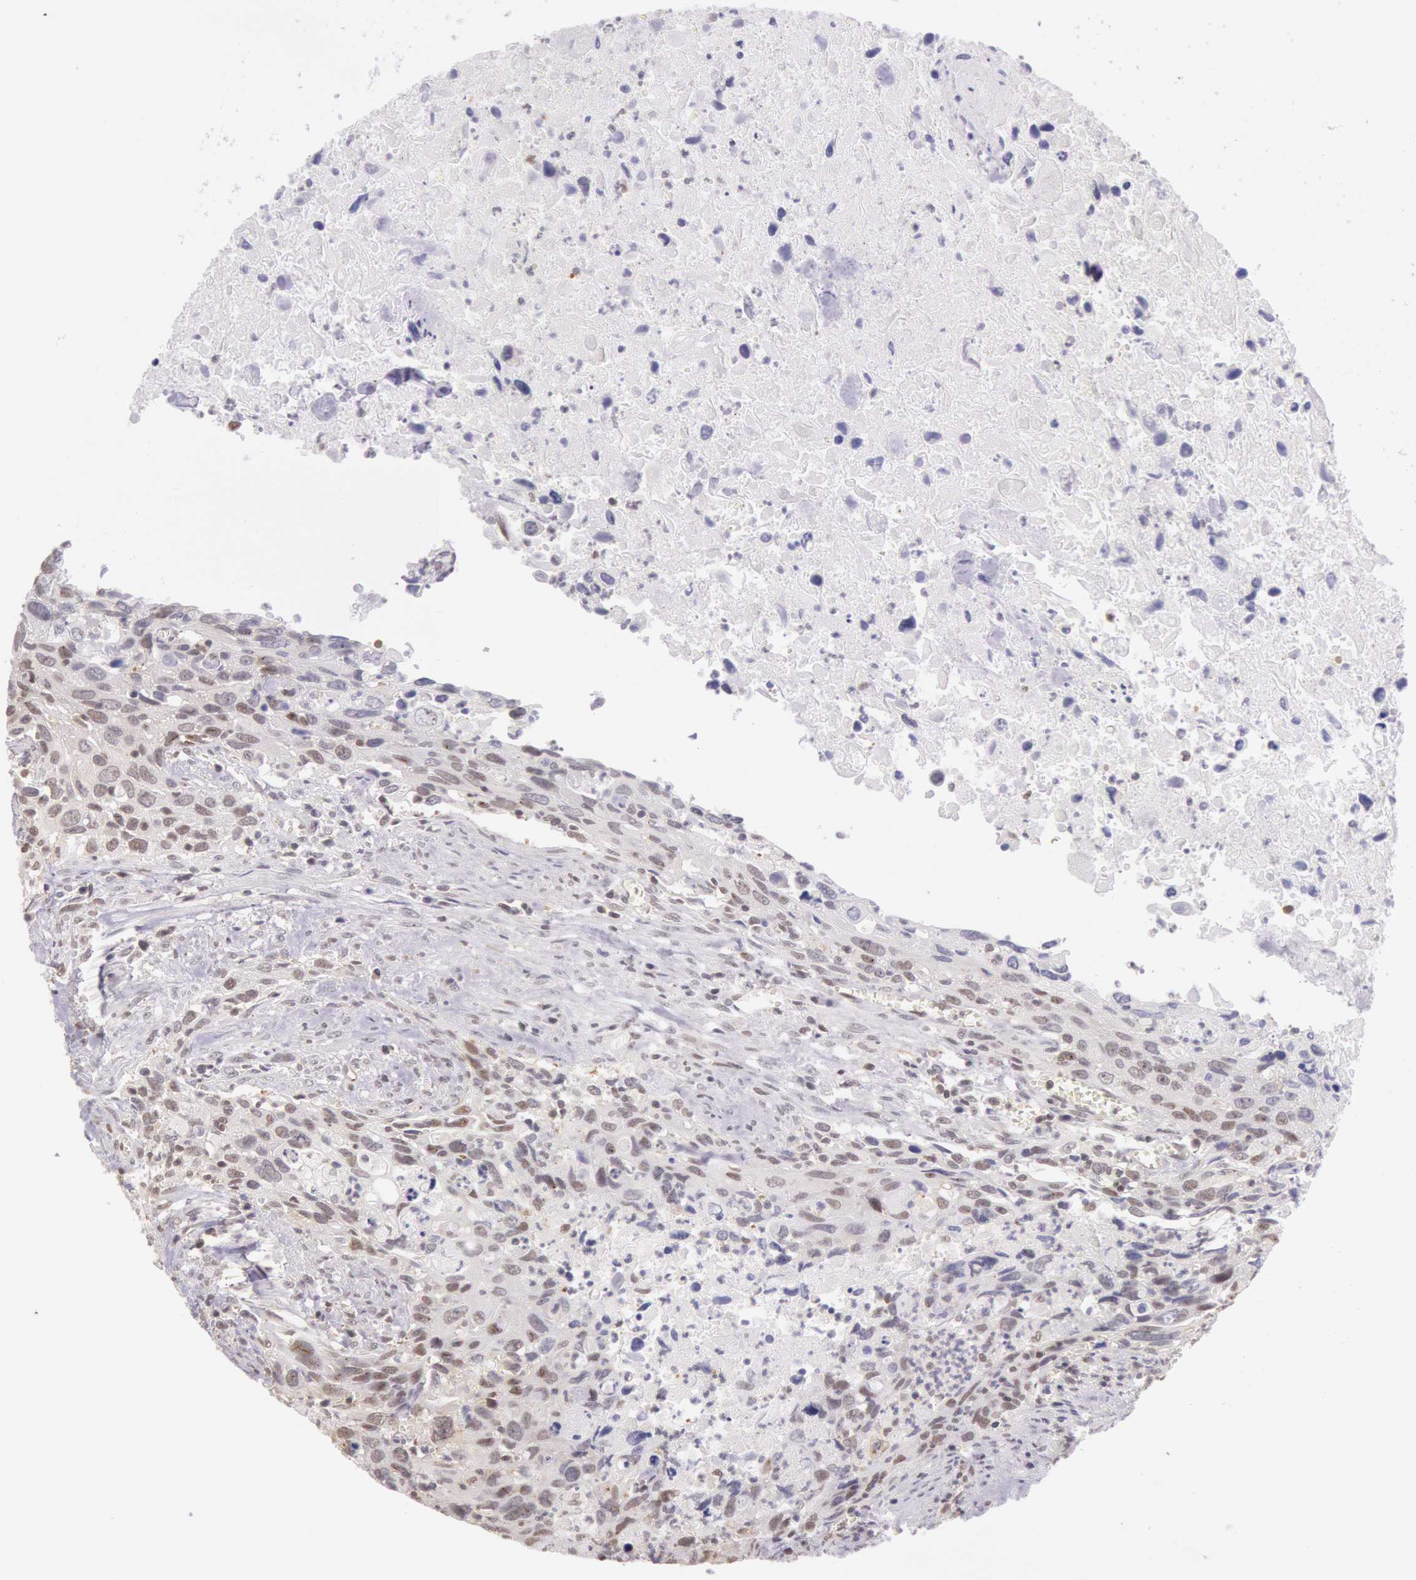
{"staining": {"intensity": "moderate", "quantity": "25%-75%", "location": "nuclear"}, "tissue": "urothelial cancer", "cell_type": "Tumor cells", "image_type": "cancer", "snomed": [{"axis": "morphology", "description": "Urothelial carcinoma, High grade"}, {"axis": "topography", "description": "Urinary bladder"}], "caption": "Human high-grade urothelial carcinoma stained with a protein marker demonstrates moderate staining in tumor cells.", "gene": "HIF1A", "patient": {"sex": "male", "age": 71}}